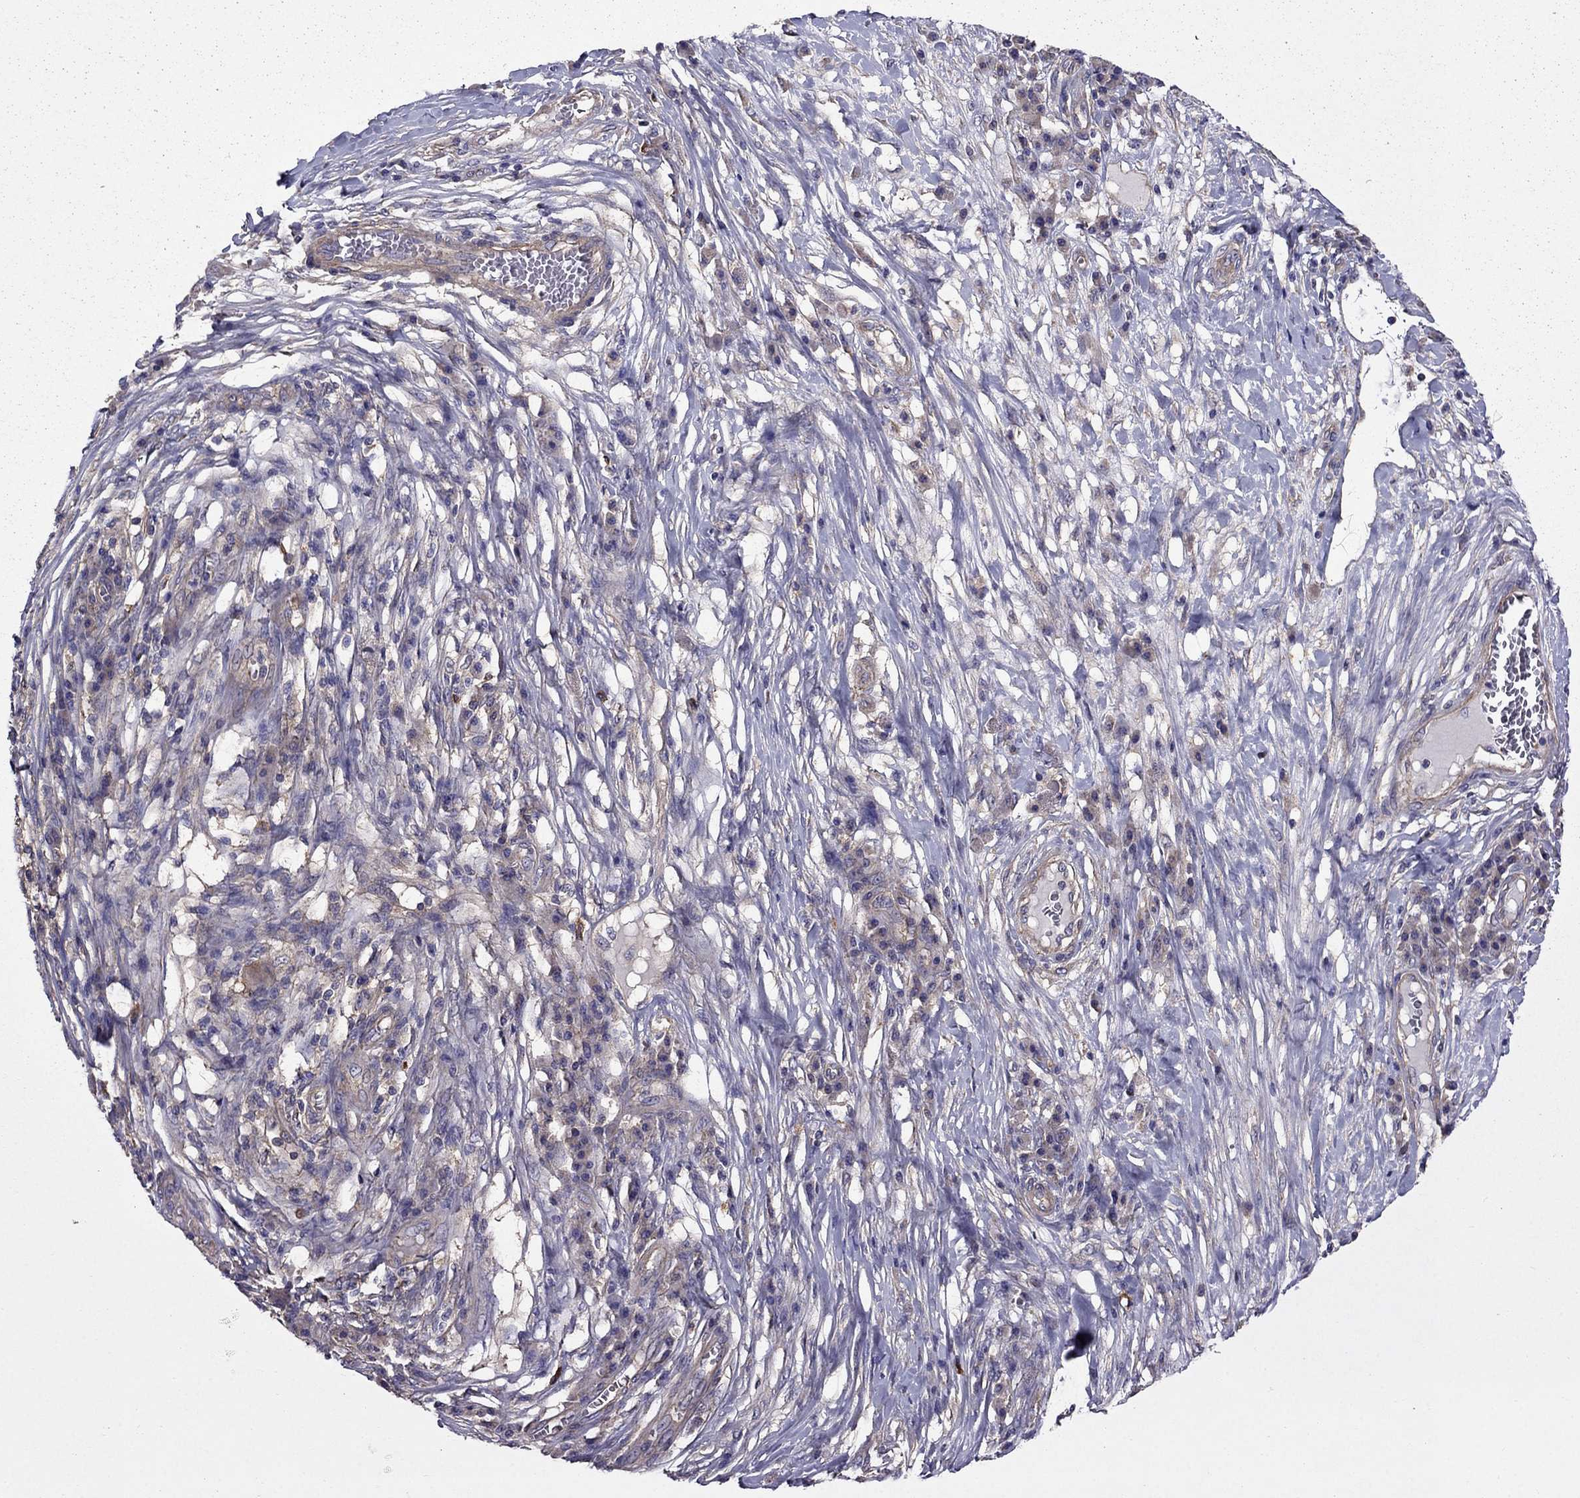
{"staining": {"intensity": "weak", "quantity": "25%-75%", "location": "cytoplasmic/membranous"}, "tissue": "melanoma", "cell_type": "Tumor cells", "image_type": "cancer", "snomed": [{"axis": "morphology", "description": "Malignant melanoma, NOS"}, {"axis": "topography", "description": "Skin"}], "caption": "A micrograph of human melanoma stained for a protein exhibits weak cytoplasmic/membranous brown staining in tumor cells.", "gene": "ITGB1", "patient": {"sex": "male", "age": 53}}